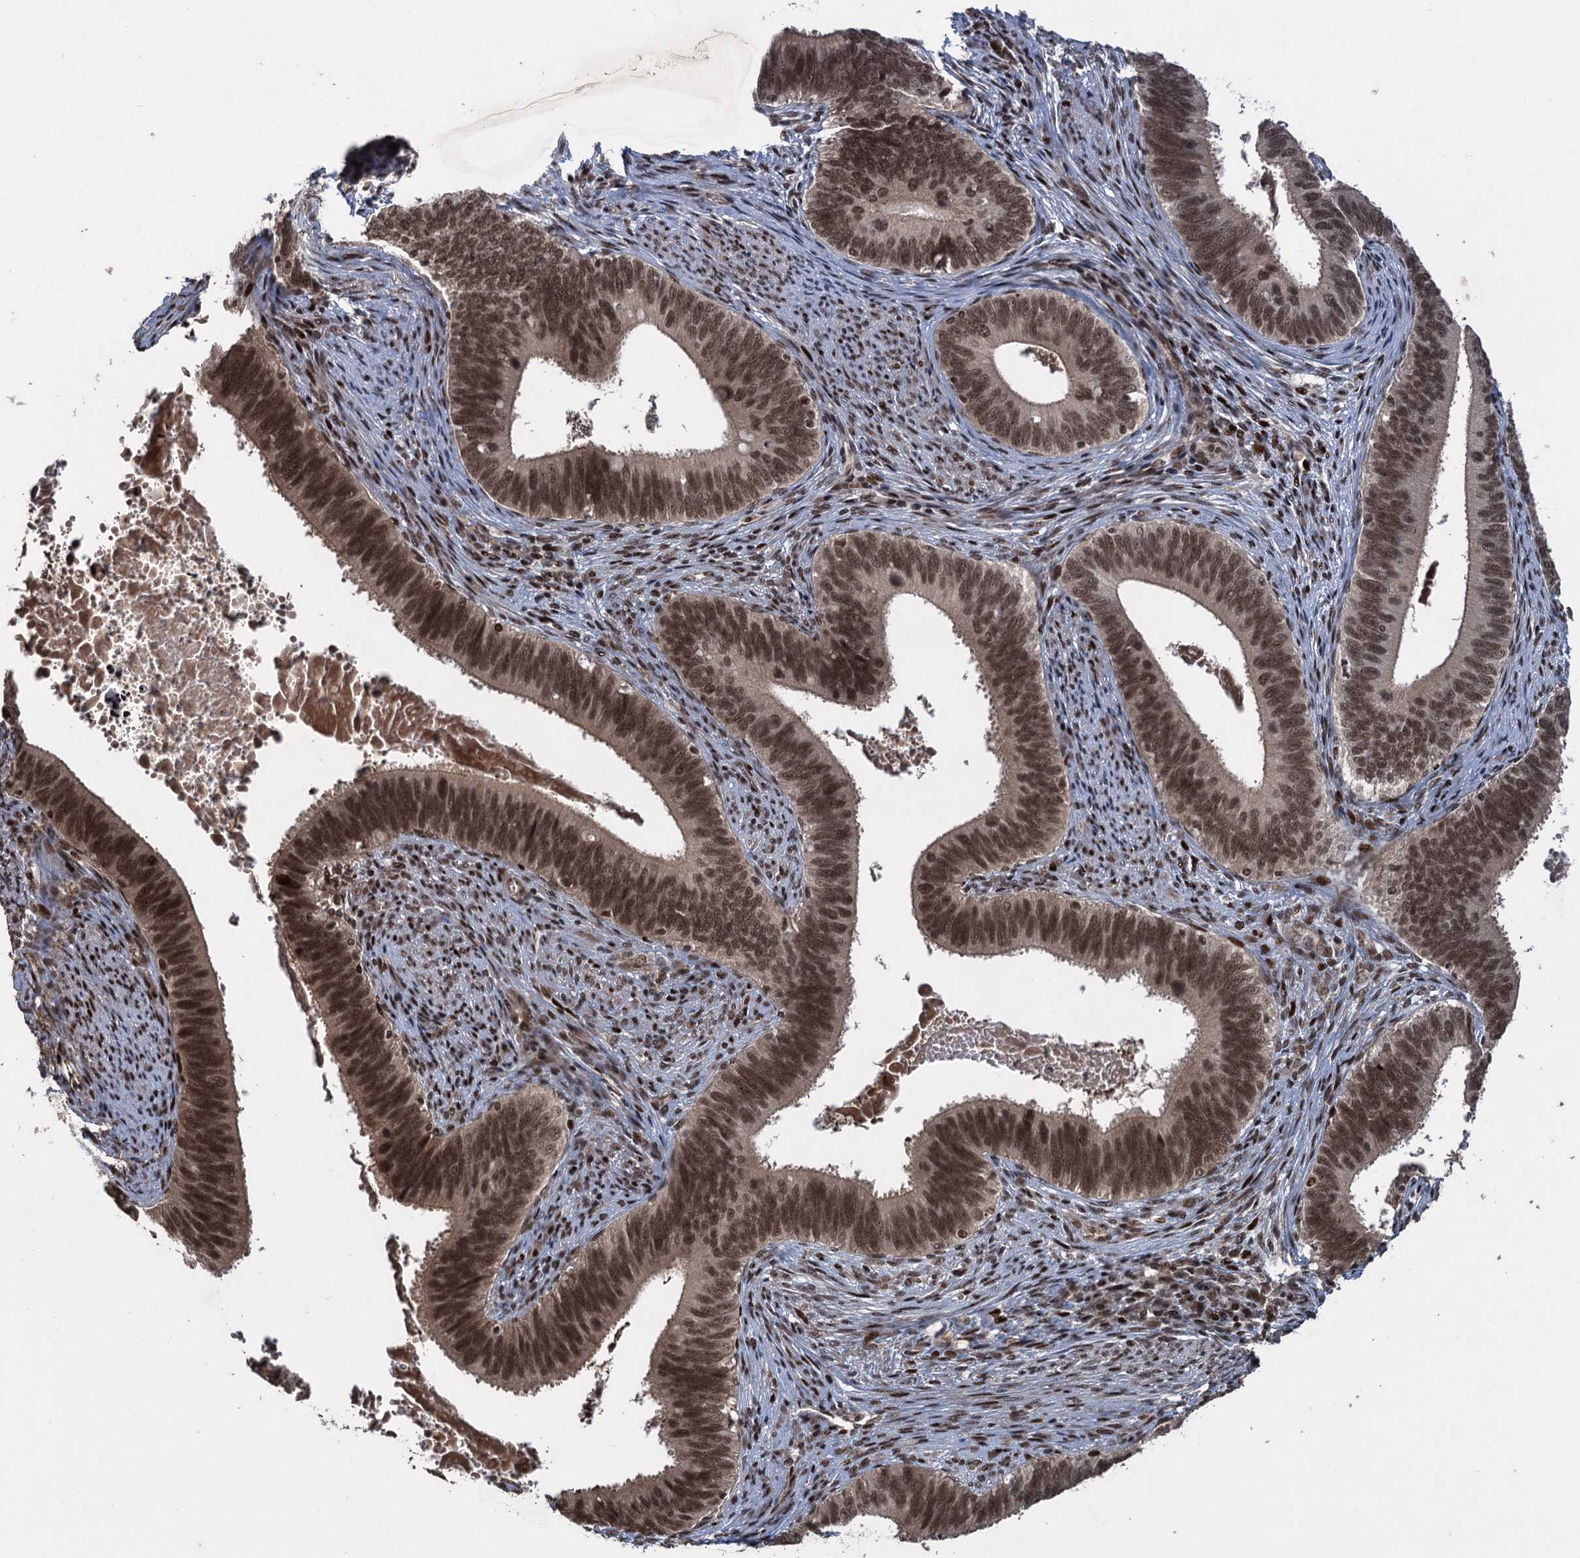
{"staining": {"intensity": "strong", "quantity": ">75%", "location": "cytoplasmic/membranous,nuclear"}, "tissue": "cervical cancer", "cell_type": "Tumor cells", "image_type": "cancer", "snomed": [{"axis": "morphology", "description": "Adenocarcinoma, NOS"}, {"axis": "topography", "description": "Cervix"}], "caption": "Immunohistochemistry (DAB (3,3'-diaminobenzidine)) staining of human cervical cancer (adenocarcinoma) displays strong cytoplasmic/membranous and nuclear protein staining in approximately >75% of tumor cells. Ihc stains the protein in brown and the nuclei are stained blue.", "gene": "ZNF169", "patient": {"sex": "female", "age": 42}}